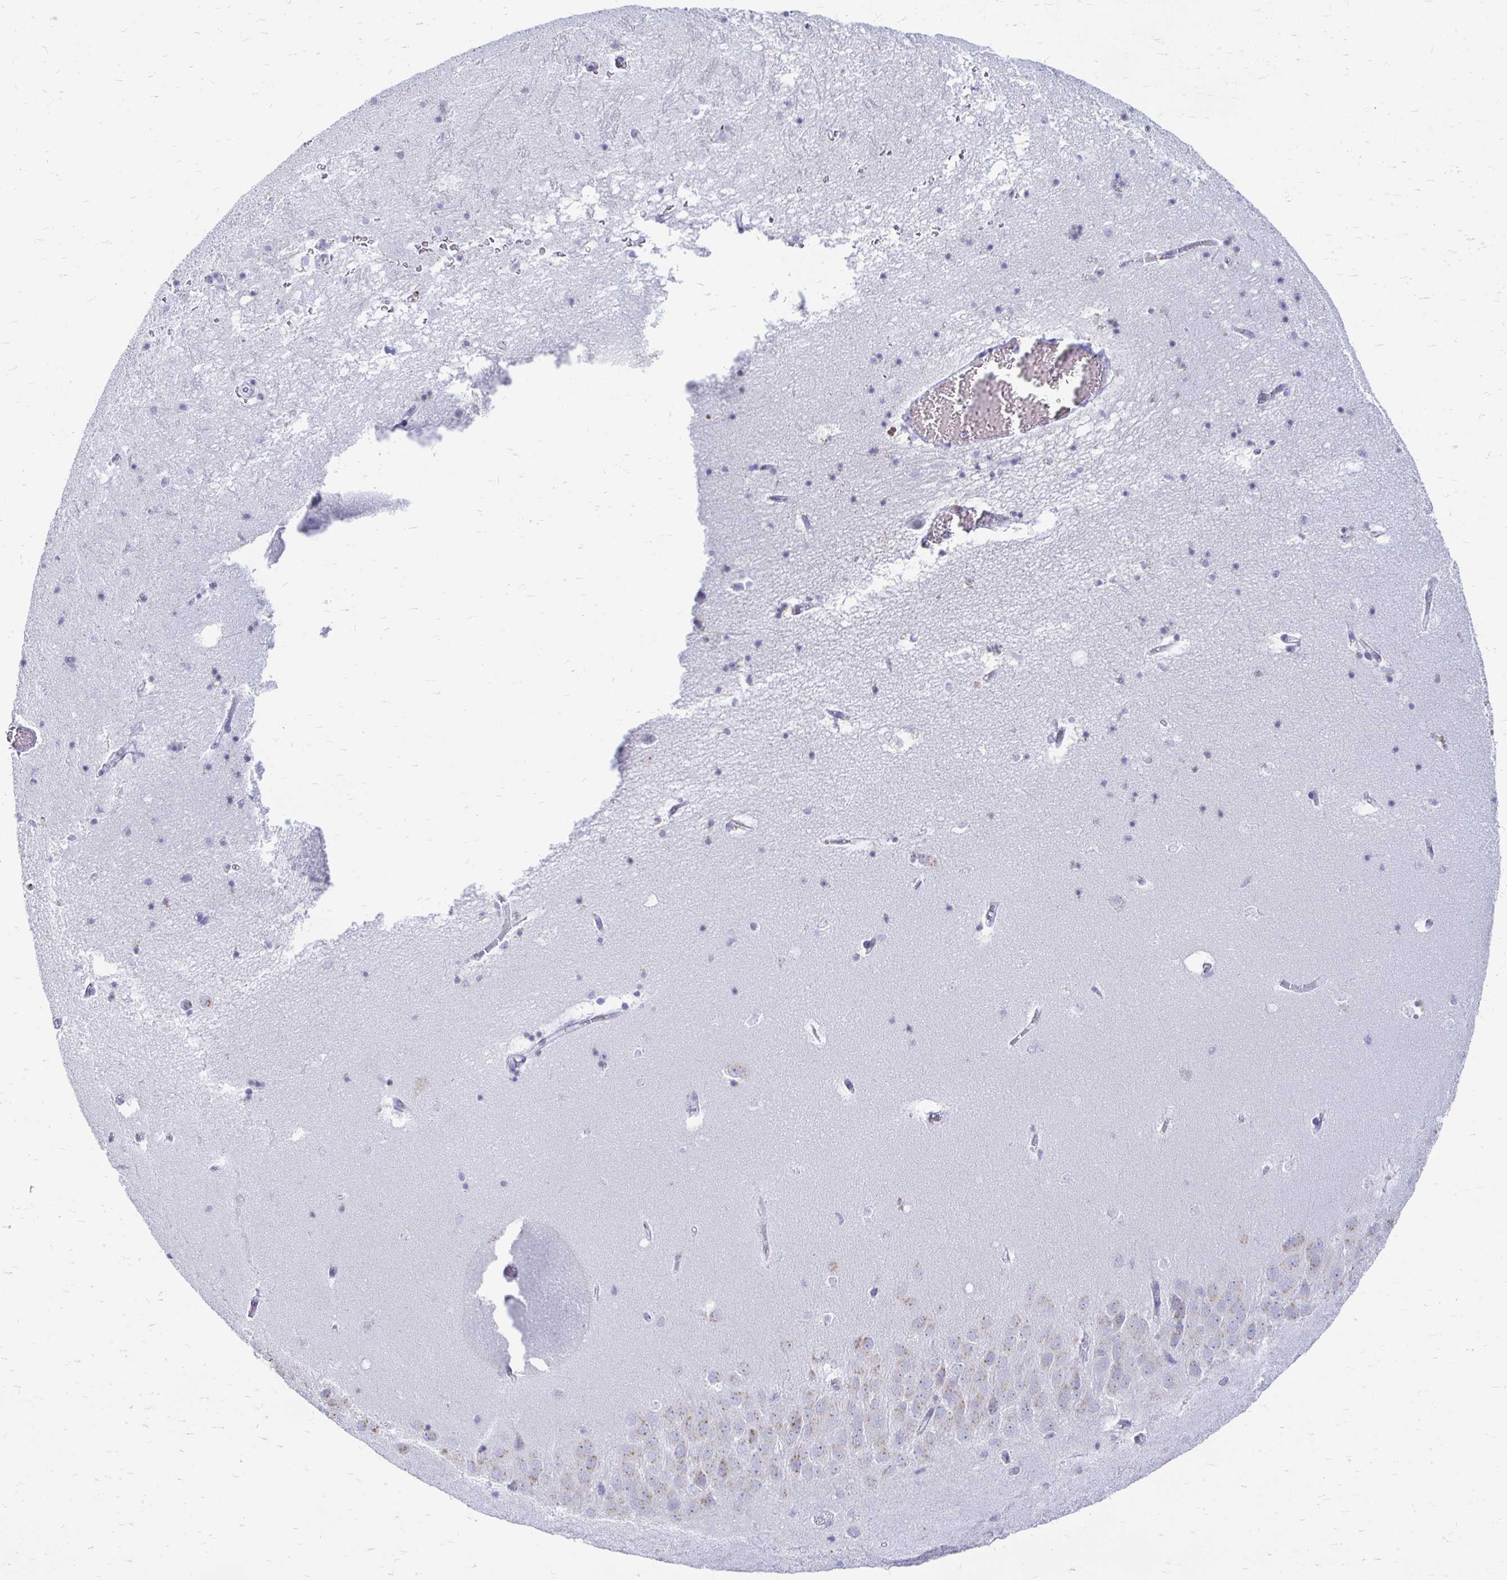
{"staining": {"intensity": "negative", "quantity": "none", "location": "none"}, "tissue": "hippocampus", "cell_type": "Glial cells", "image_type": "normal", "snomed": [{"axis": "morphology", "description": "Normal tissue, NOS"}, {"axis": "topography", "description": "Hippocampus"}], "caption": "IHC photomicrograph of unremarkable hippocampus: human hippocampus stained with DAB reveals no significant protein expression in glial cells.", "gene": "PAGE4", "patient": {"sex": "male", "age": 58}}